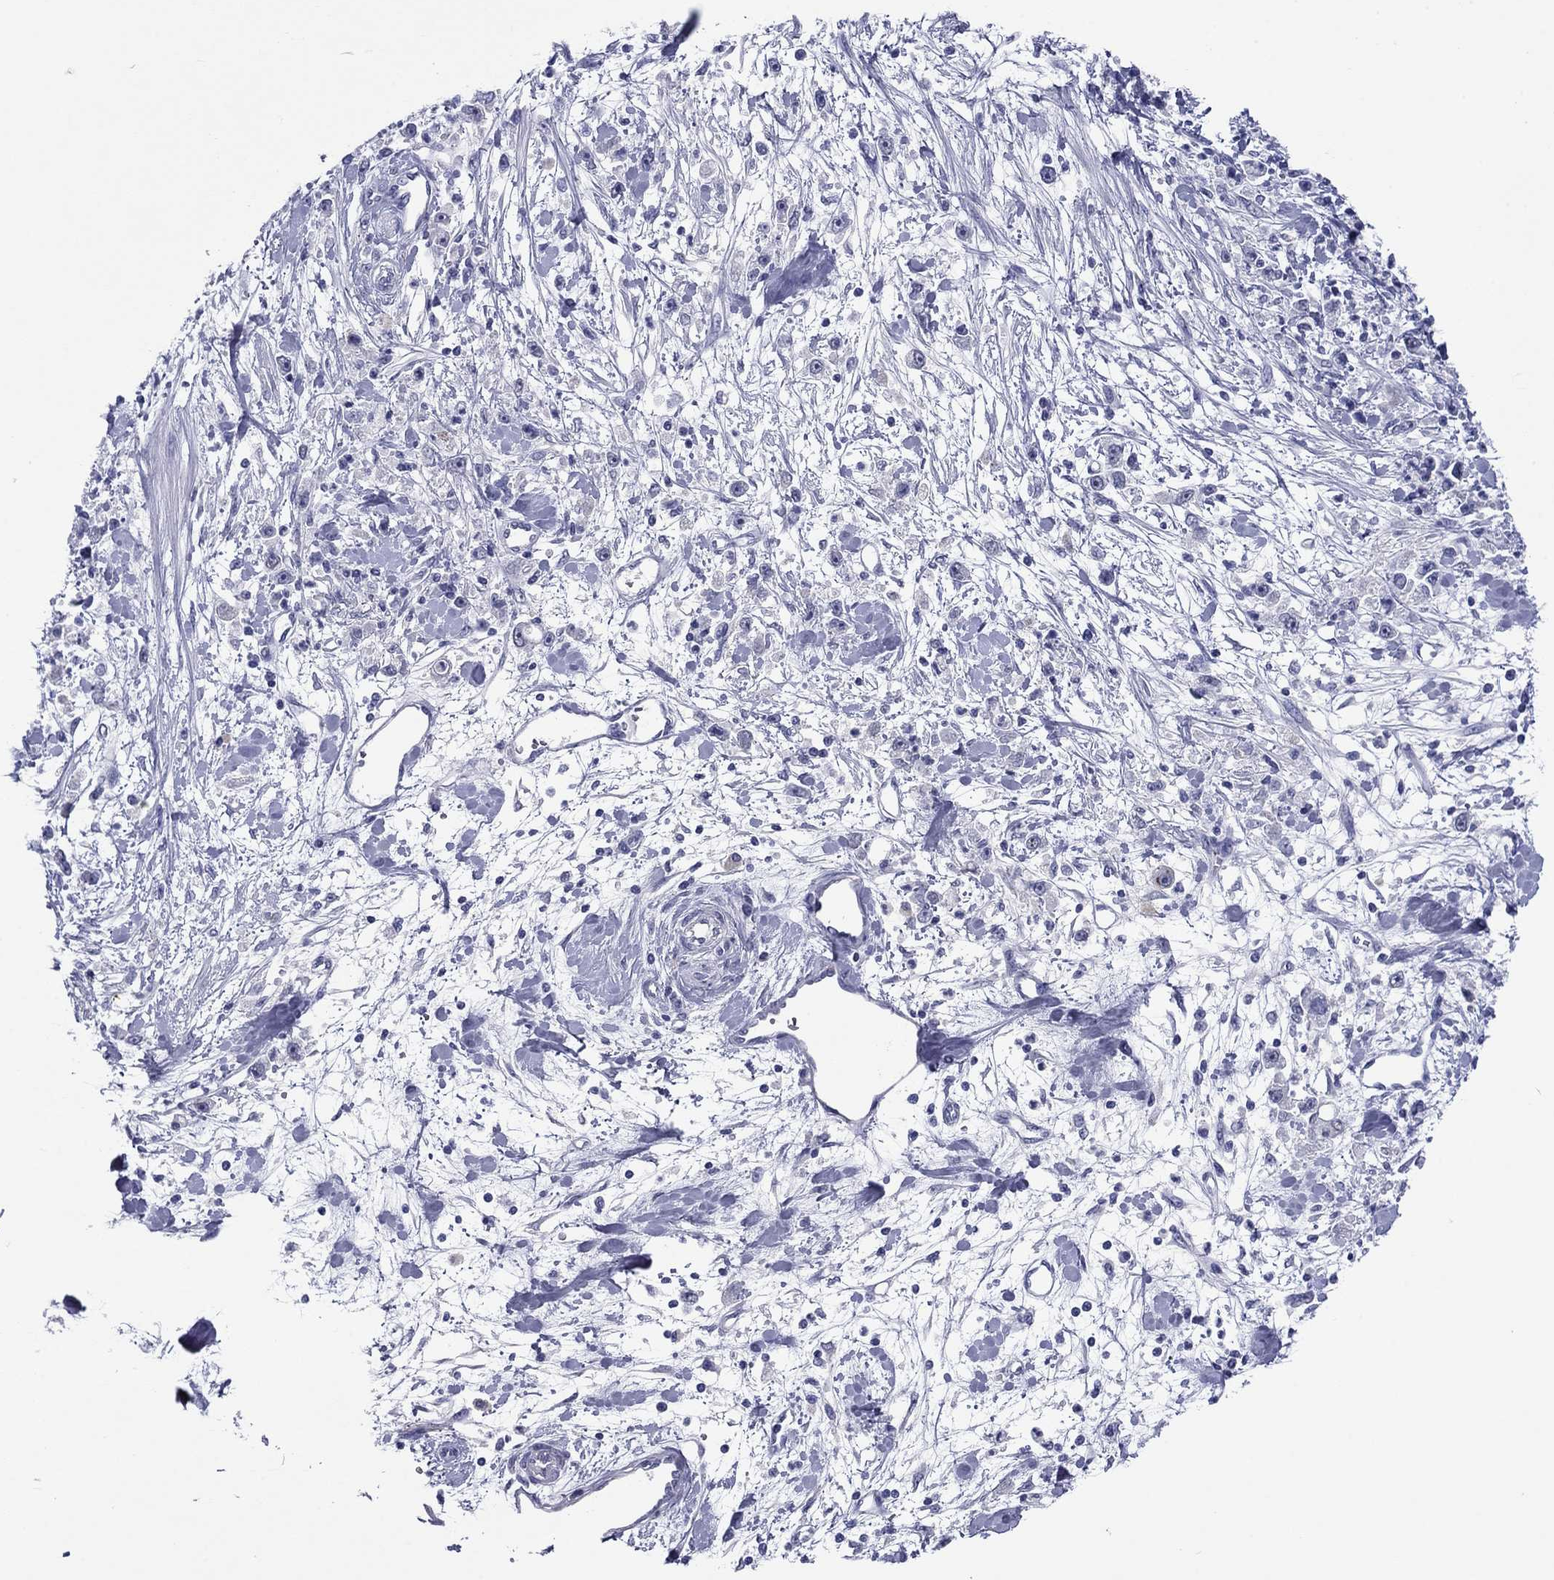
{"staining": {"intensity": "negative", "quantity": "none", "location": "none"}, "tissue": "stomach cancer", "cell_type": "Tumor cells", "image_type": "cancer", "snomed": [{"axis": "morphology", "description": "Adenocarcinoma, NOS"}, {"axis": "topography", "description": "Stomach"}], "caption": "Immunohistochemical staining of stomach cancer (adenocarcinoma) demonstrates no significant positivity in tumor cells.", "gene": "HAO1", "patient": {"sex": "female", "age": 59}}